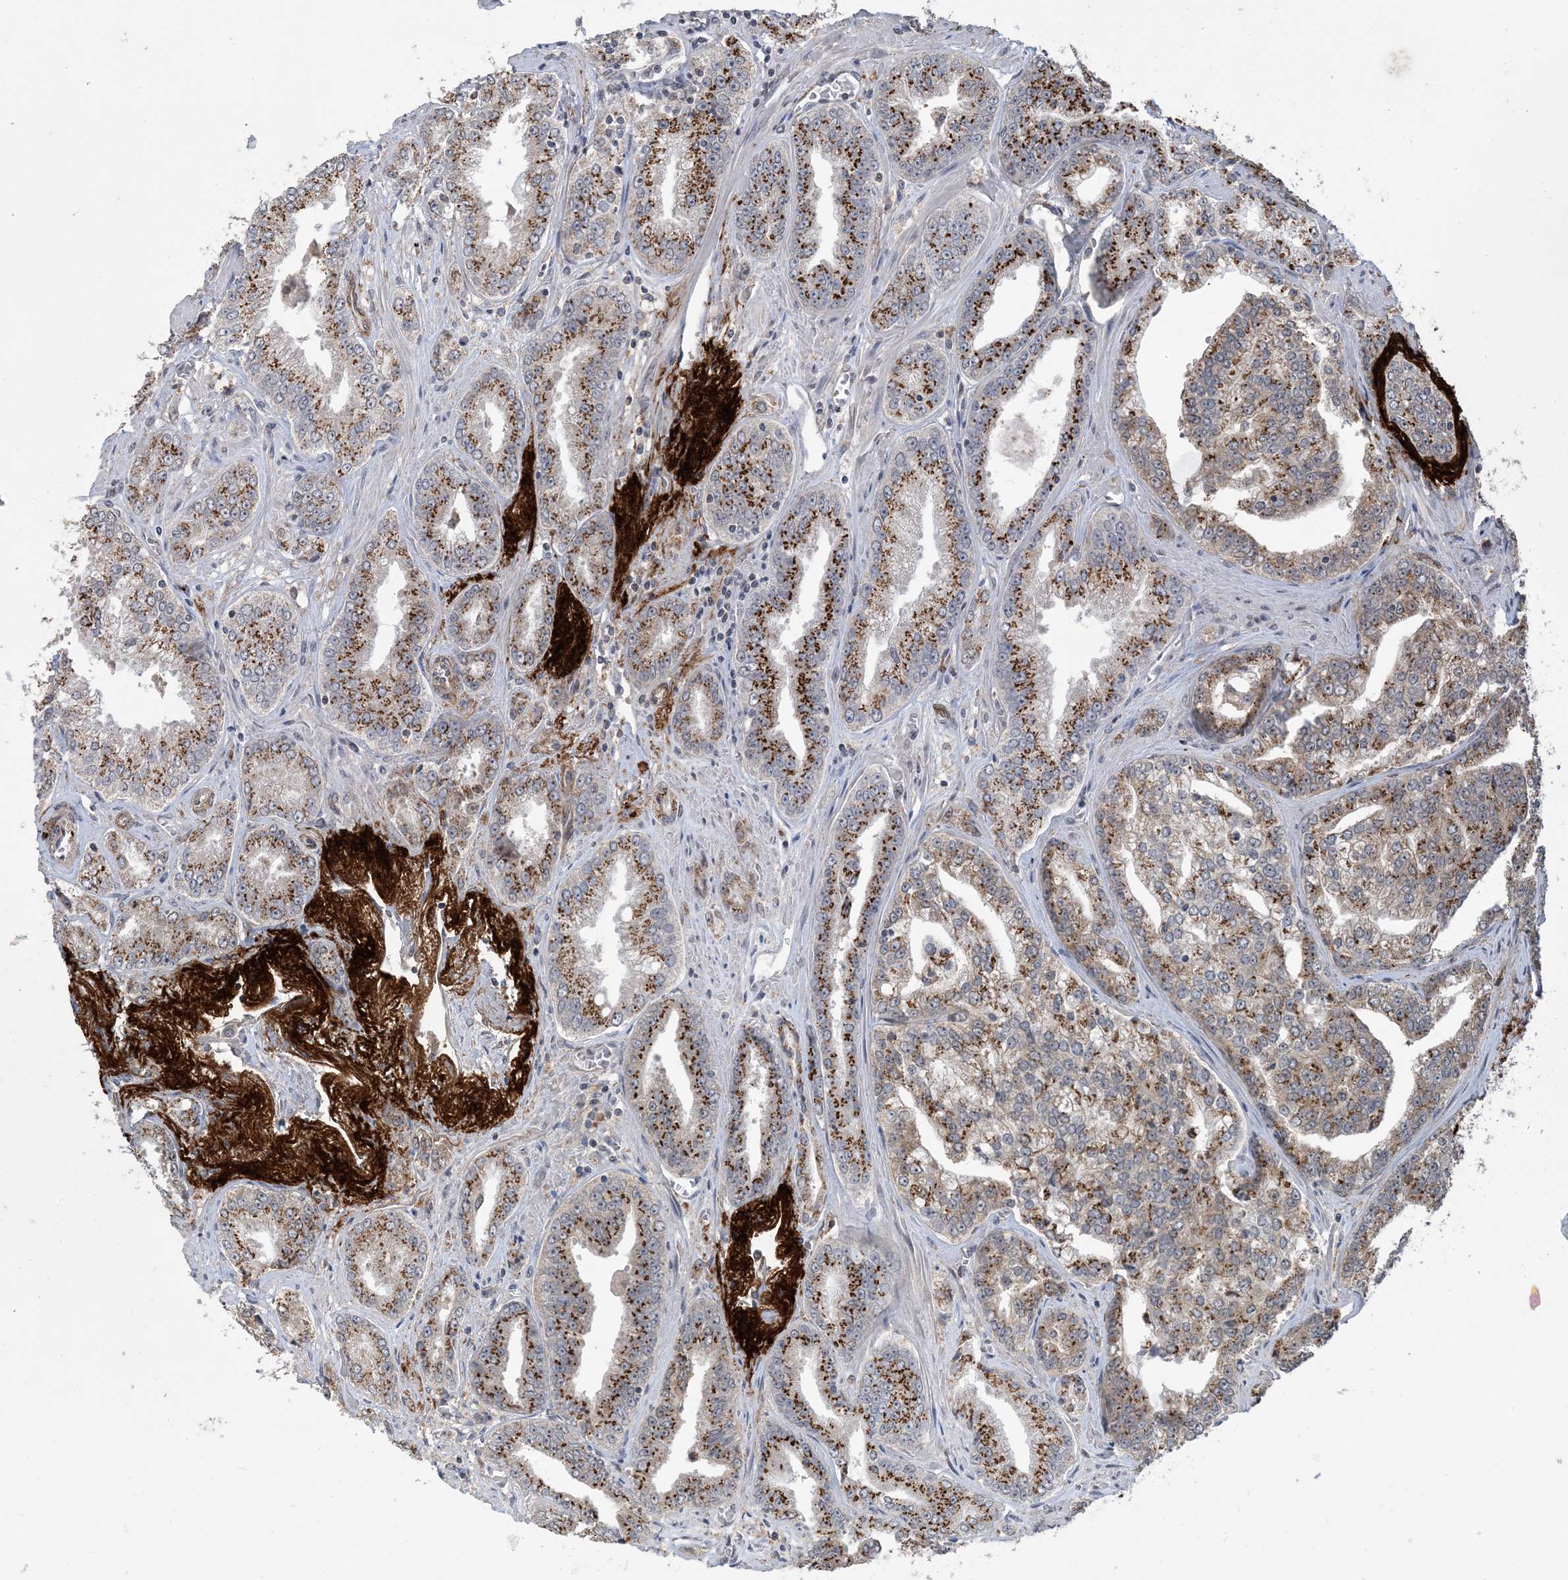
{"staining": {"intensity": "strong", "quantity": ">75%", "location": "cytoplasmic/membranous"}, "tissue": "prostate cancer", "cell_type": "Tumor cells", "image_type": "cancer", "snomed": [{"axis": "morphology", "description": "Adenocarcinoma, High grade"}, {"axis": "topography", "description": "Prostate"}], "caption": "The histopathology image demonstrates a brown stain indicating the presence of a protein in the cytoplasmic/membranous of tumor cells in prostate cancer.", "gene": "XRN1", "patient": {"sex": "male", "age": 71}}